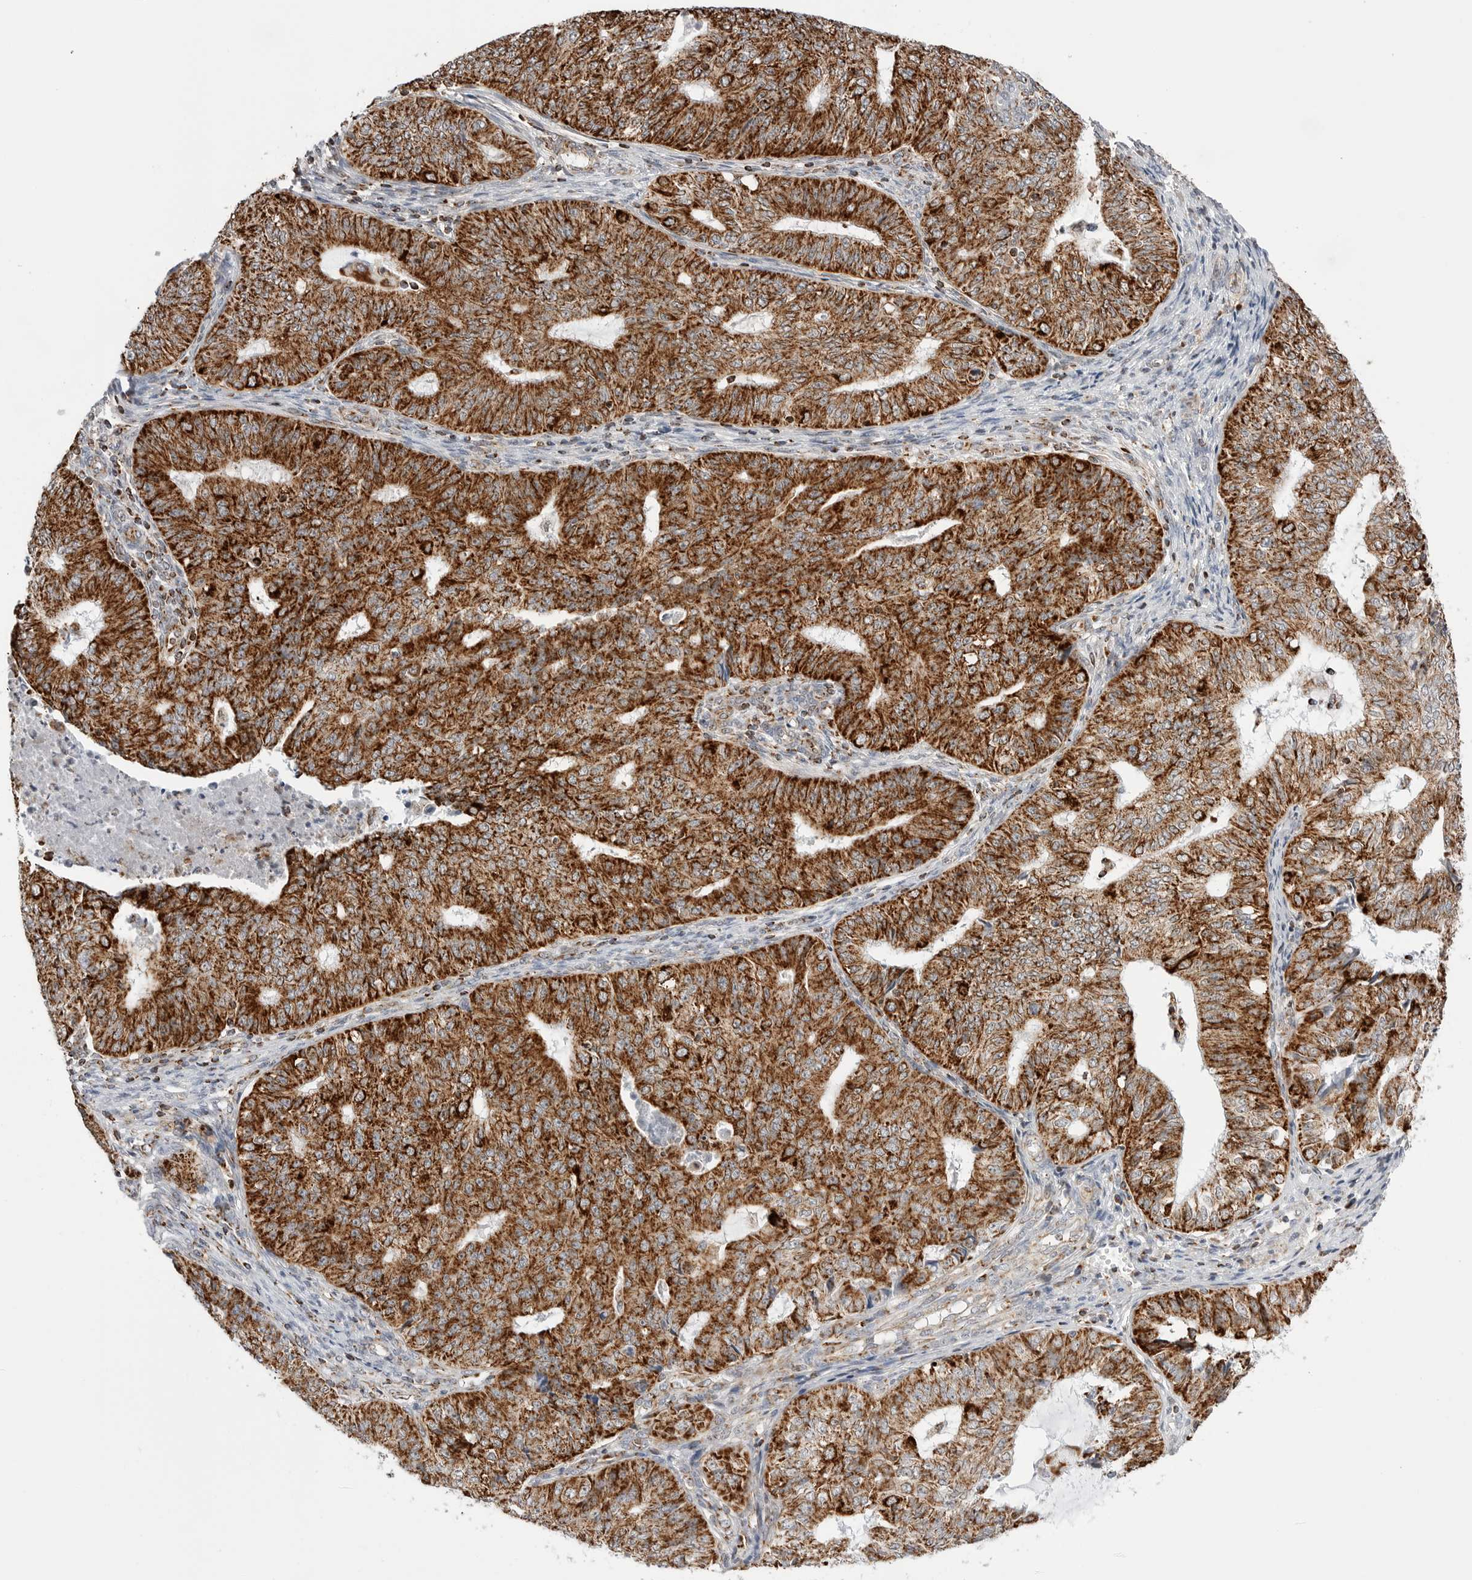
{"staining": {"intensity": "strong", "quantity": ">75%", "location": "cytoplasmic/membranous"}, "tissue": "endometrial cancer", "cell_type": "Tumor cells", "image_type": "cancer", "snomed": [{"axis": "morphology", "description": "Adenocarcinoma, NOS"}, {"axis": "topography", "description": "Endometrium"}], "caption": "Immunohistochemistry of endometrial adenocarcinoma exhibits high levels of strong cytoplasmic/membranous positivity in approximately >75% of tumor cells.", "gene": "ATP5IF1", "patient": {"sex": "female", "age": 32}}